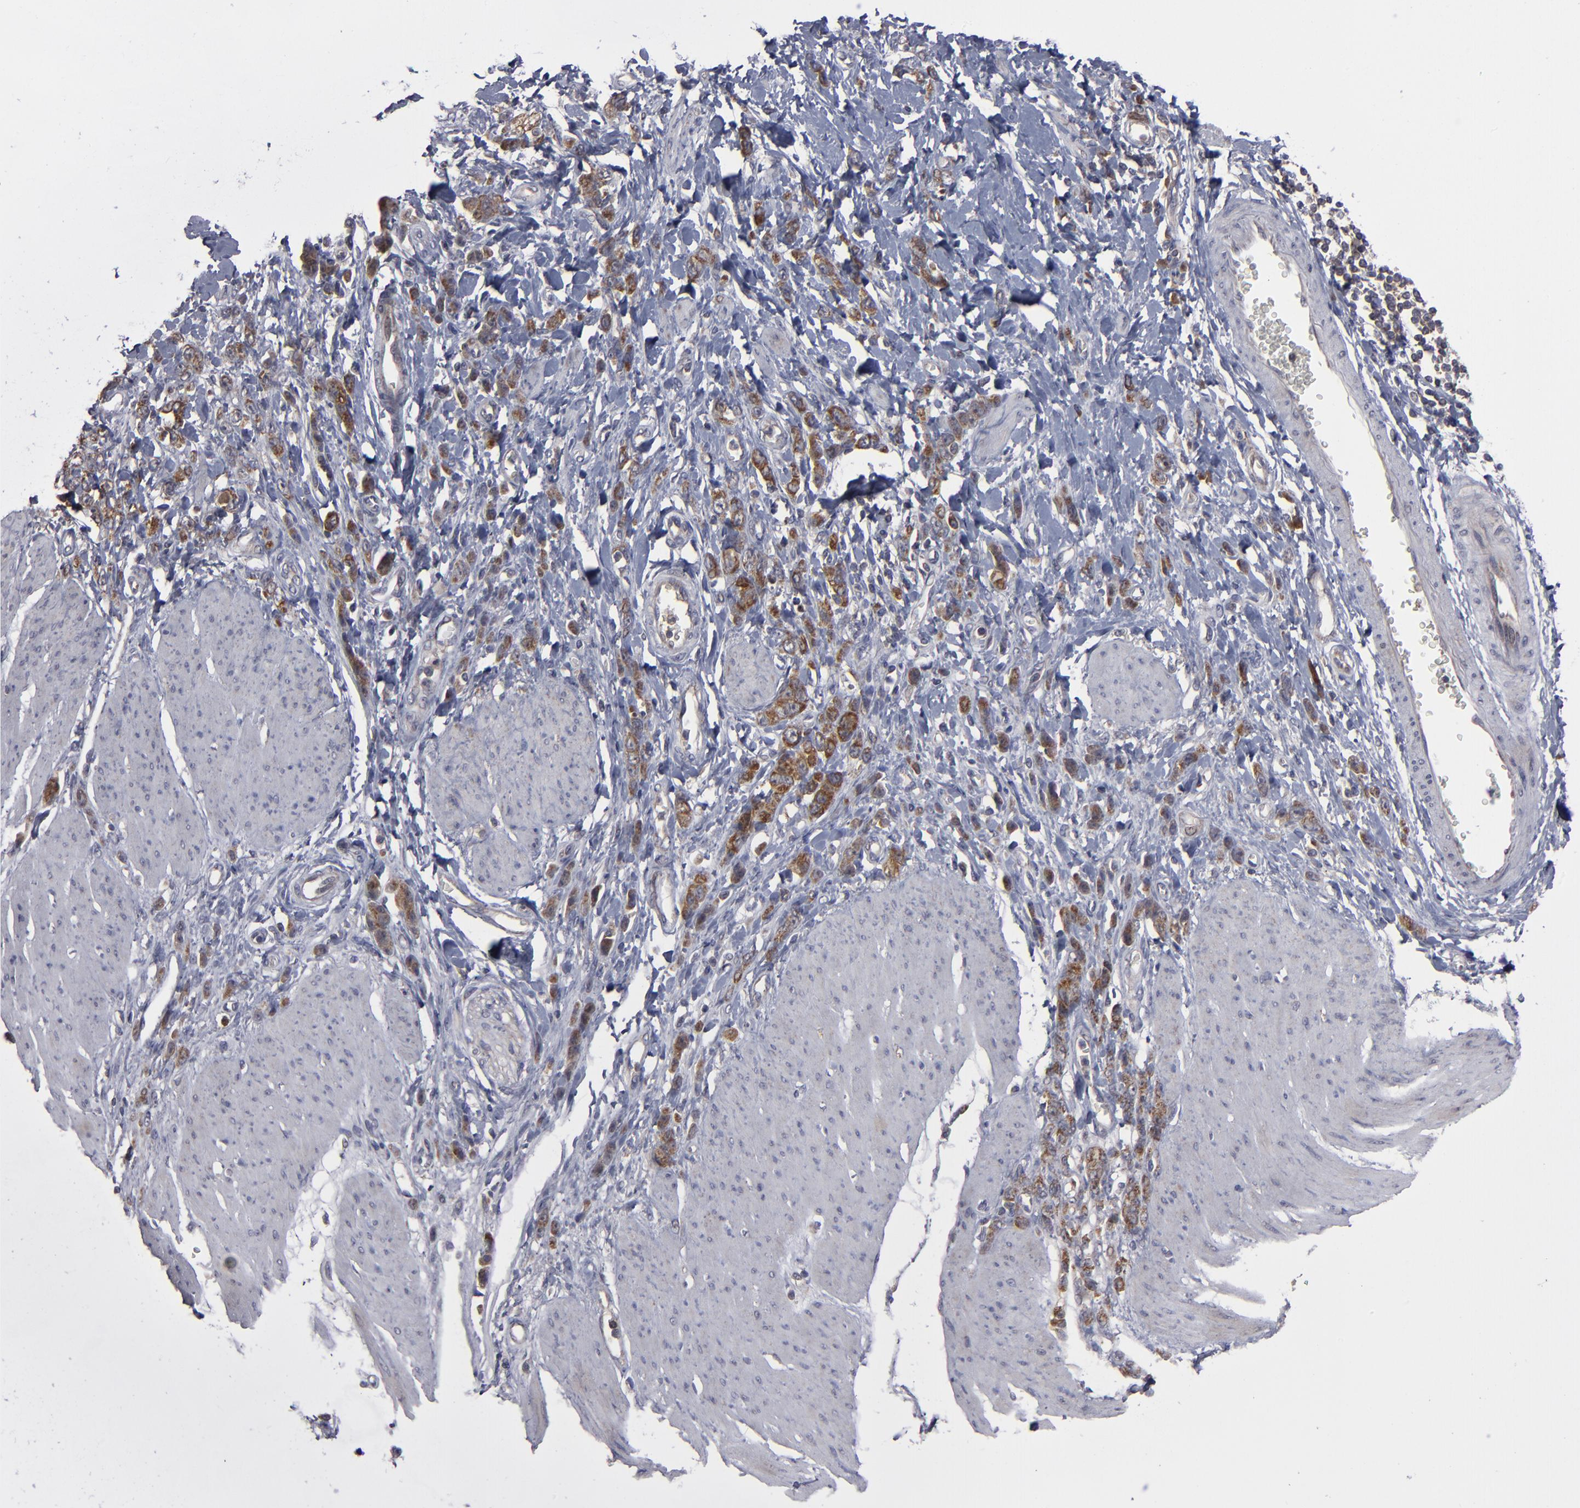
{"staining": {"intensity": "moderate", "quantity": ">75%", "location": "cytoplasmic/membranous"}, "tissue": "stomach cancer", "cell_type": "Tumor cells", "image_type": "cancer", "snomed": [{"axis": "morphology", "description": "Normal tissue, NOS"}, {"axis": "morphology", "description": "Adenocarcinoma, NOS"}, {"axis": "topography", "description": "Stomach"}], "caption": "Protein expression by immunohistochemistry reveals moderate cytoplasmic/membranous expression in about >75% of tumor cells in stomach cancer. (DAB (3,3'-diaminobenzidine) IHC, brown staining for protein, blue staining for nuclei).", "gene": "GLCCI1", "patient": {"sex": "male", "age": 82}}